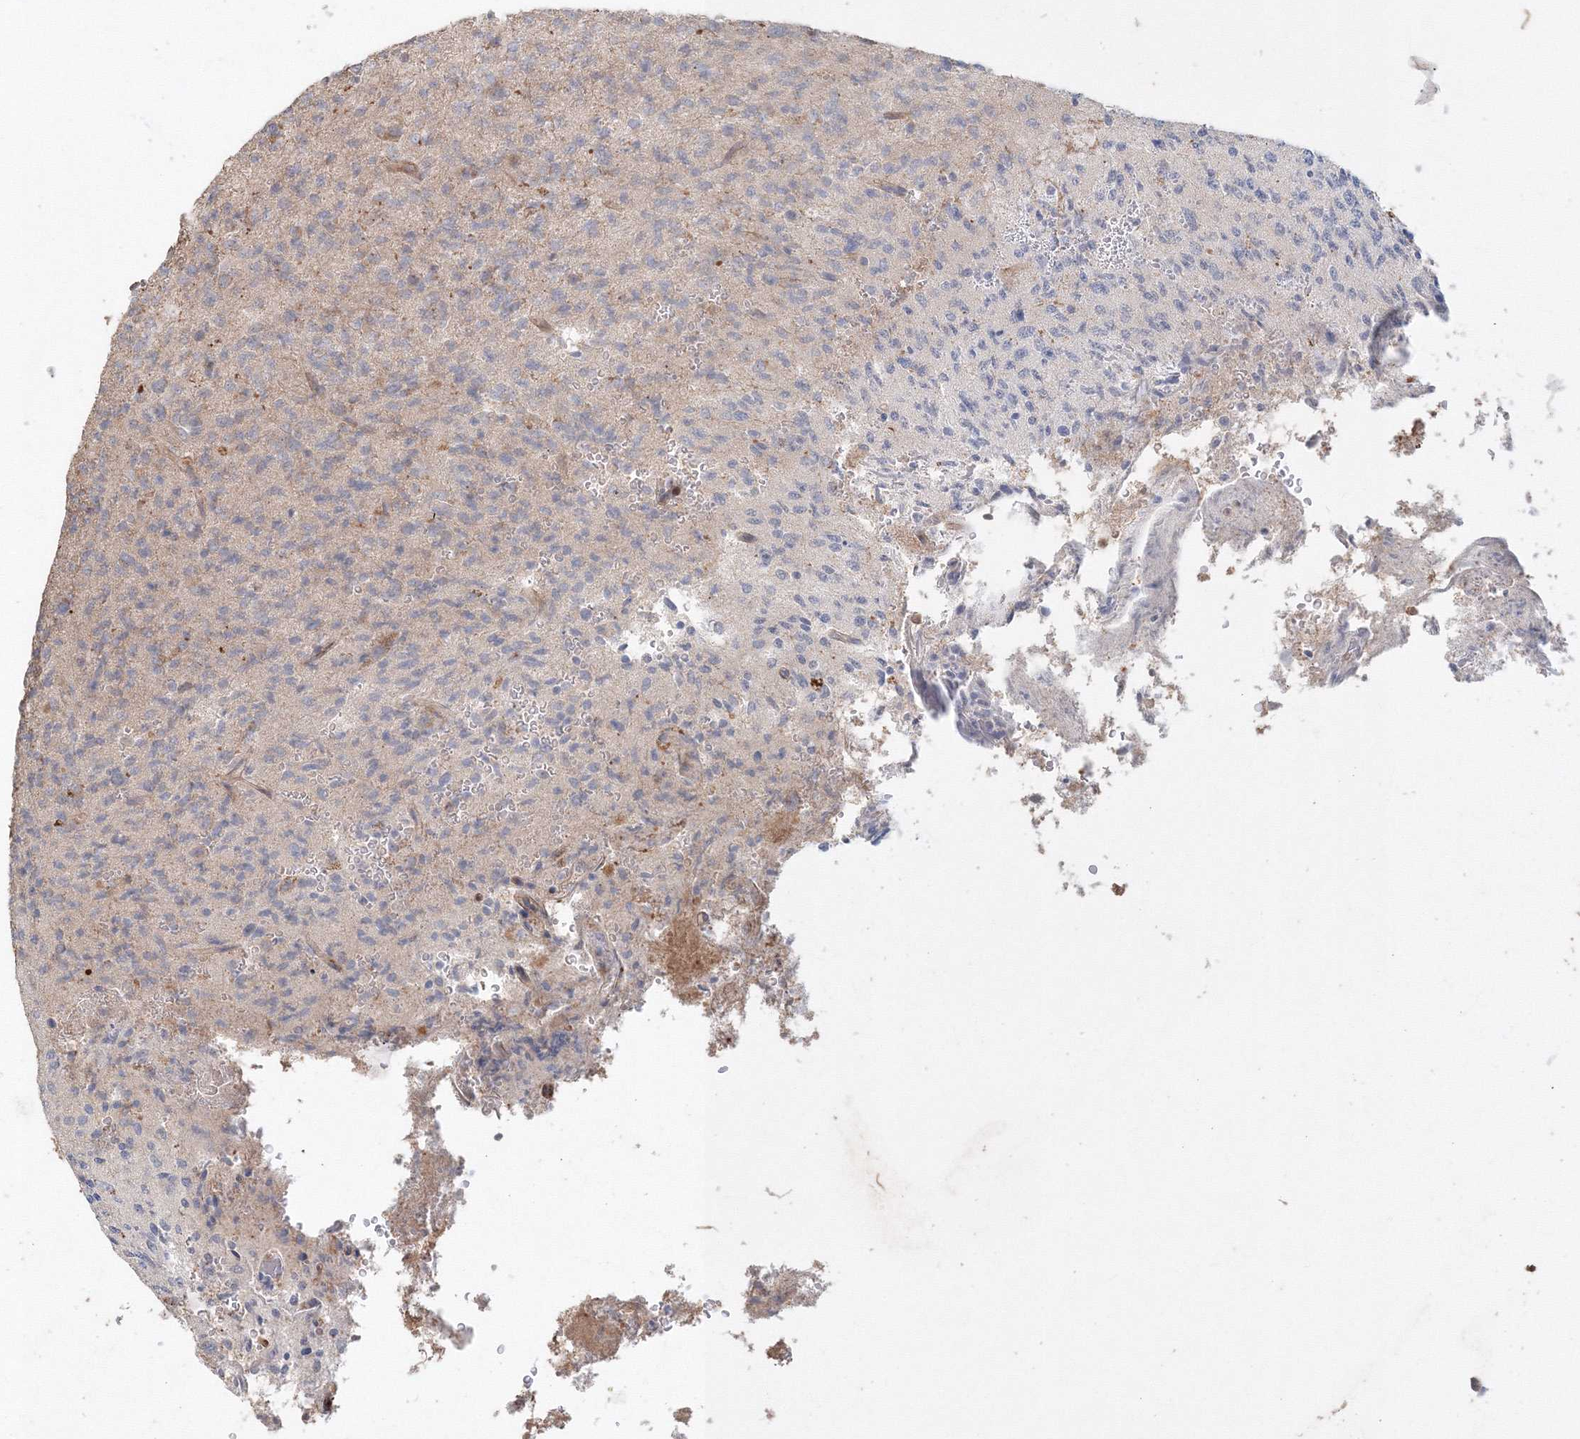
{"staining": {"intensity": "negative", "quantity": "none", "location": "none"}, "tissue": "glioma", "cell_type": "Tumor cells", "image_type": "cancer", "snomed": [{"axis": "morphology", "description": "Glioma, malignant, High grade"}, {"axis": "topography", "description": "Brain"}], "caption": "Immunohistochemistry of glioma displays no positivity in tumor cells. (Stains: DAB immunohistochemistry (IHC) with hematoxylin counter stain, Microscopy: brightfield microscopy at high magnification).", "gene": "ANAPC16", "patient": {"sex": "female", "age": 57}}